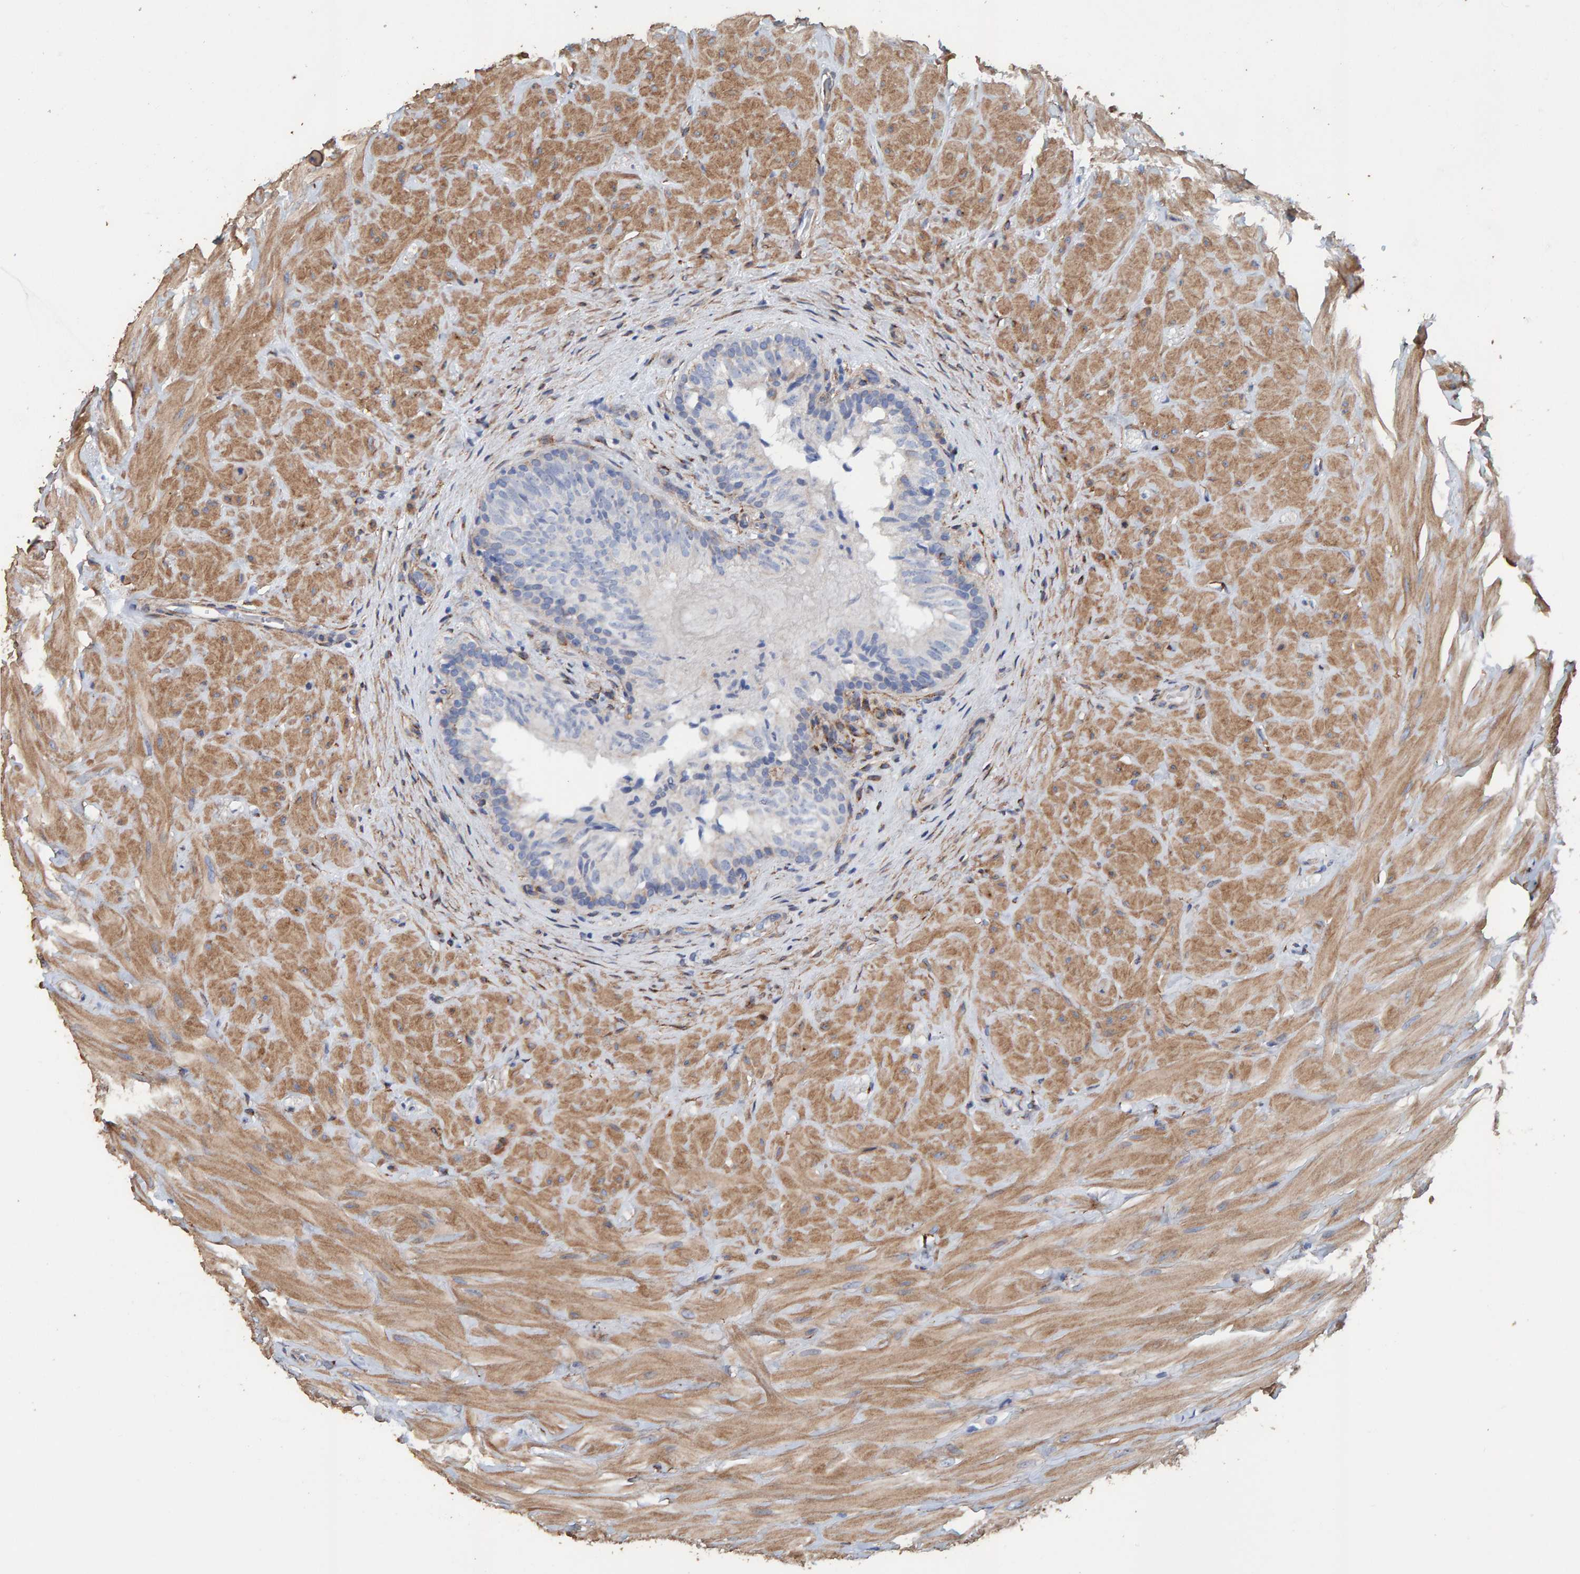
{"staining": {"intensity": "negative", "quantity": "none", "location": "none"}, "tissue": "epididymis", "cell_type": "Glandular cells", "image_type": "normal", "snomed": [{"axis": "morphology", "description": "Normal tissue, NOS"}, {"axis": "topography", "description": "Soft tissue"}, {"axis": "topography", "description": "Epididymis"}], "caption": "High power microscopy photomicrograph of an immunohistochemistry (IHC) image of normal epididymis, revealing no significant staining in glandular cells. (Immunohistochemistry, brightfield microscopy, high magnification).", "gene": "LRP1", "patient": {"sex": "male", "age": 26}}